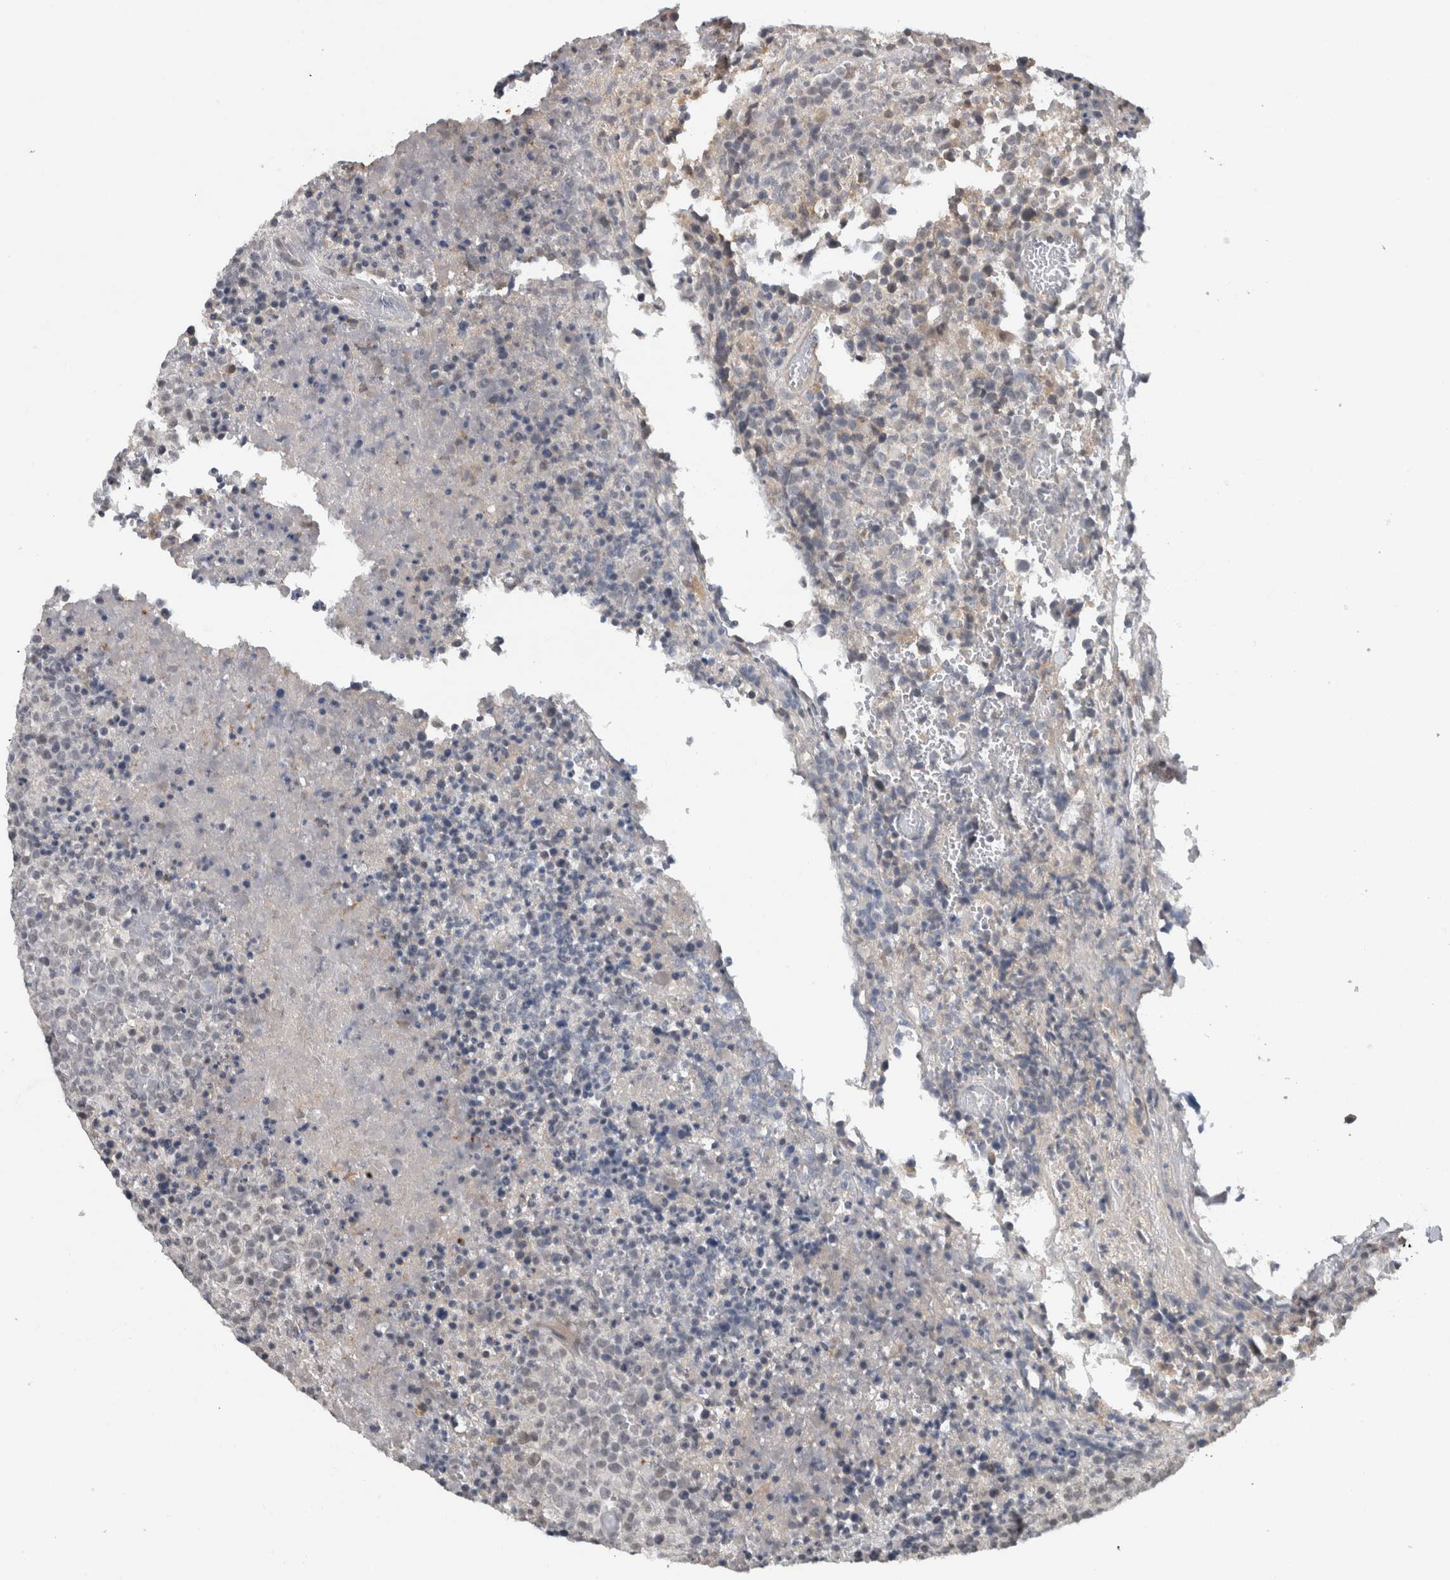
{"staining": {"intensity": "negative", "quantity": "none", "location": "none"}, "tissue": "lymphoma", "cell_type": "Tumor cells", "image_type": "cancer", "snomed": [{"axis": "morphology", "description": "Malignant lymphoma, non-Hodgkin's type, High grade"}, {"axis": "topography", "description": "Lymph node"}], "caption": "This is an immunohistochemistry (IHC) photomicrograph of human lymphoma. There is no expression in tumor cells.", "gene": "PRXL2A", "patient": {"sex": "male", "age": 13}}